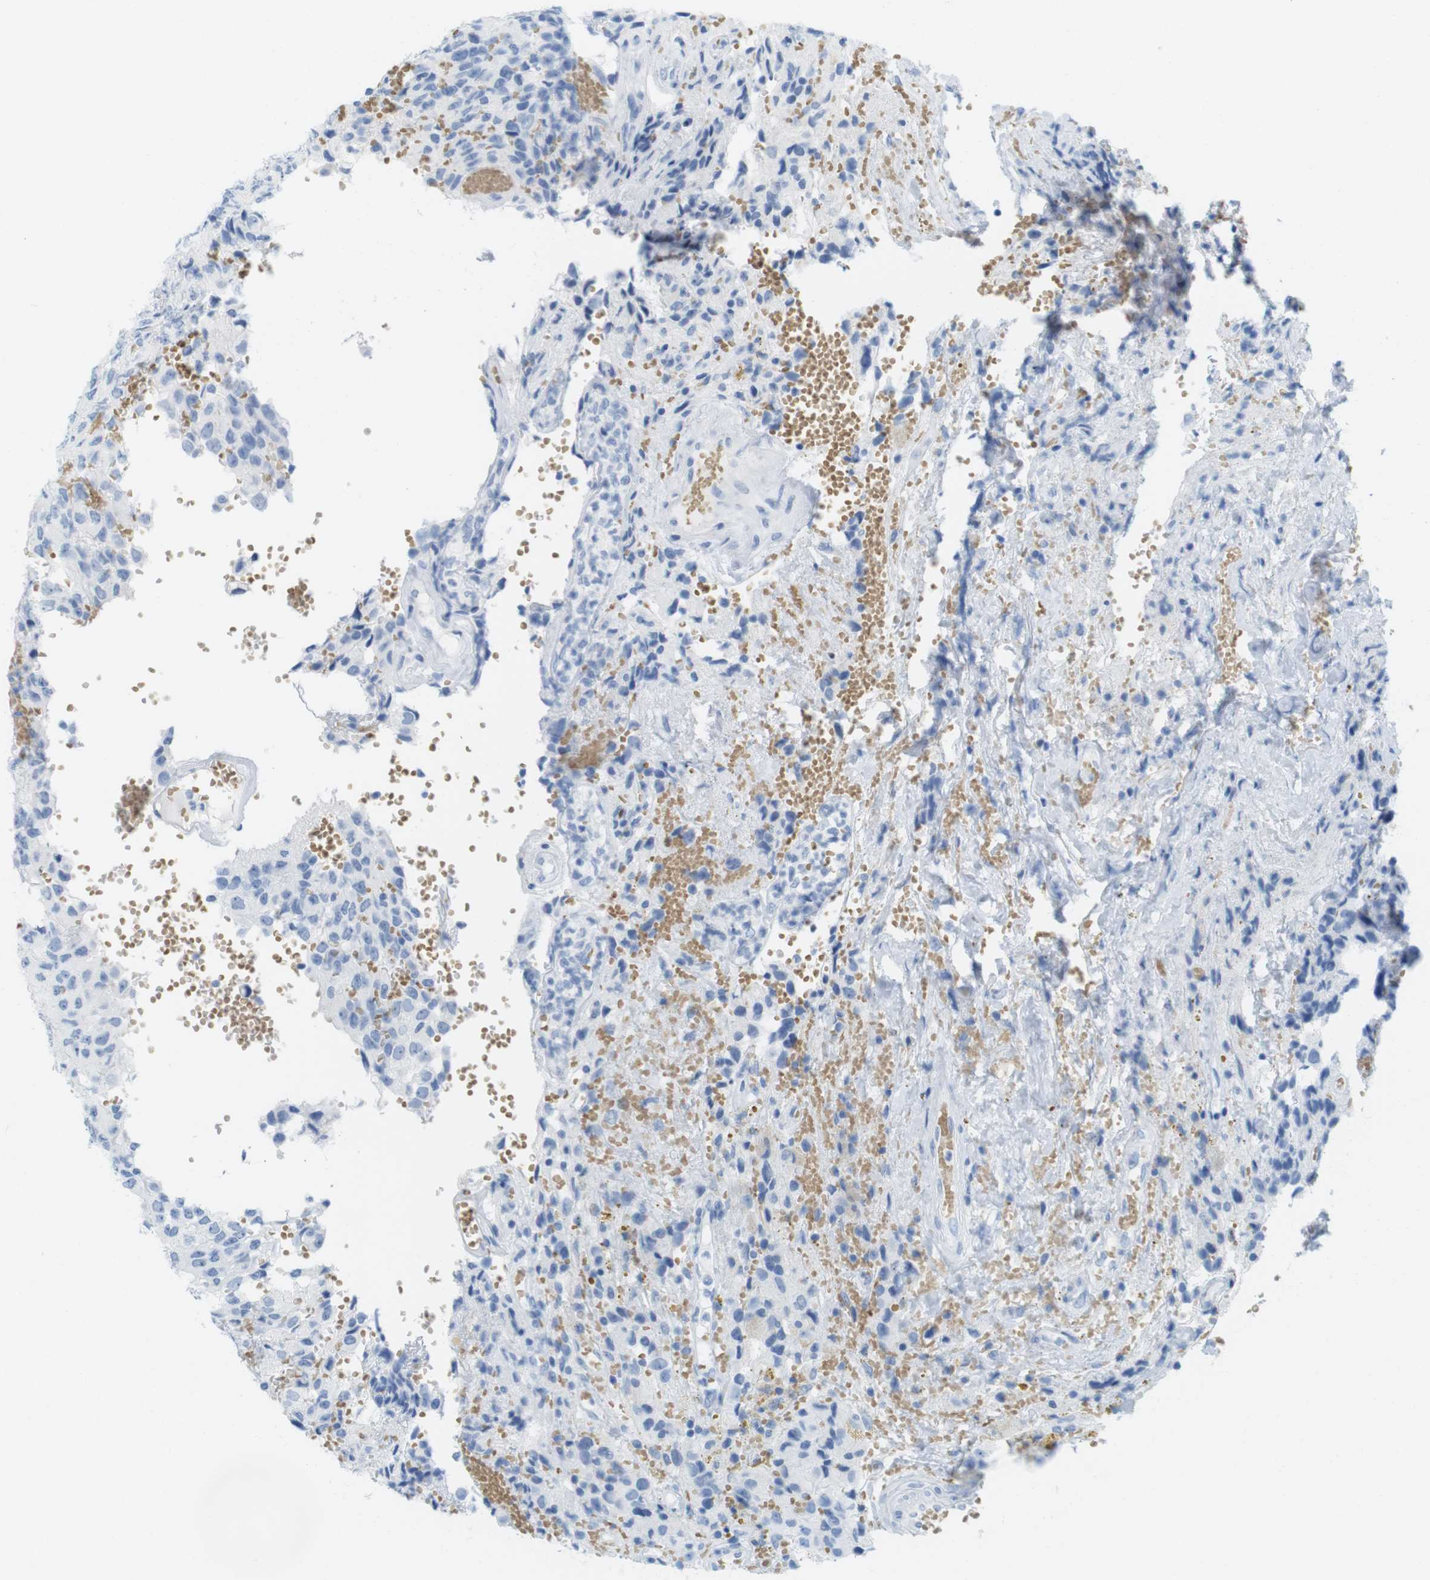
{"staining": {"intensity": "negative", "quantity": "none", "location": "none"}, "tissue": "glioma", "cell_type": "Tumor cells", "image_type": "cancer", "snomed": [{"axis": "morphology", "description": "Glioma, malignant, High grade"}, {"axis": "topography", "description": "Brain"}], "caption": "Tumor cells show no significant staining in high-grade glioma (malignant). (IHC, brightfield microscopy, high magnification).", "gene": "TNNT2", "patient": {"sex": "male", "age": 32}}